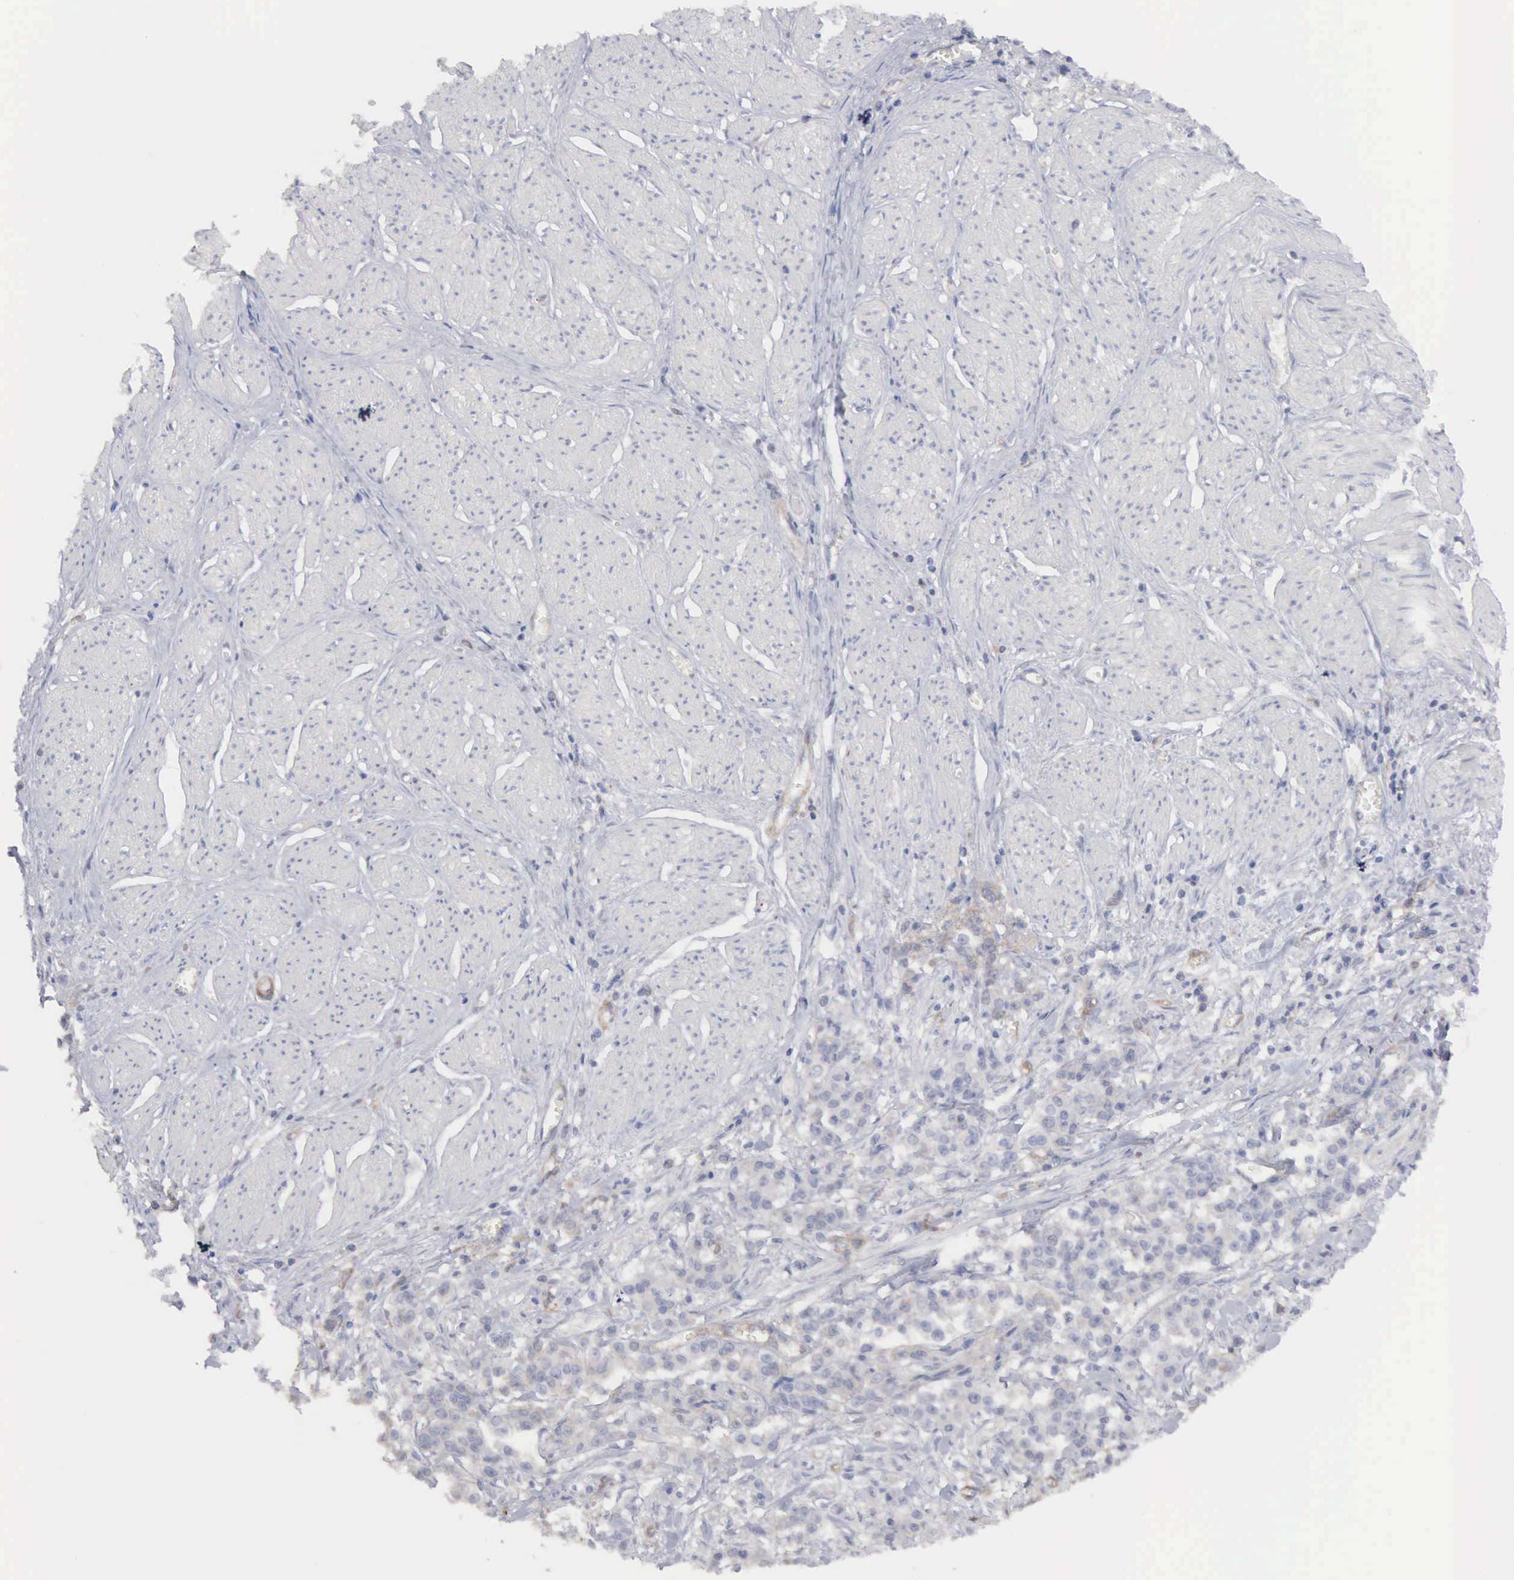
{"staining": {"intensity": "weak", "quantity": "25%-75%", "location": "cytoplasmic/membranous"}, "tissue": "stomach cancer", "cell_type": "Tumor cells", "image_type": "cancer", "snomed": [{"axis": "morphology", "description": "Adenocarcinoma, NOS"}, {"axis": "topography", "description": "Stomach"}], "caption": "IHC (DAB (3,3'-diaminobenzidine)) staining of human stomach cancer reveals weak cytoplasmic/membranous protein positivity in about 25%-75% of tumor cells.", "gene": "MTHFD1", "patient": {"sex": "male", "age": 72}}